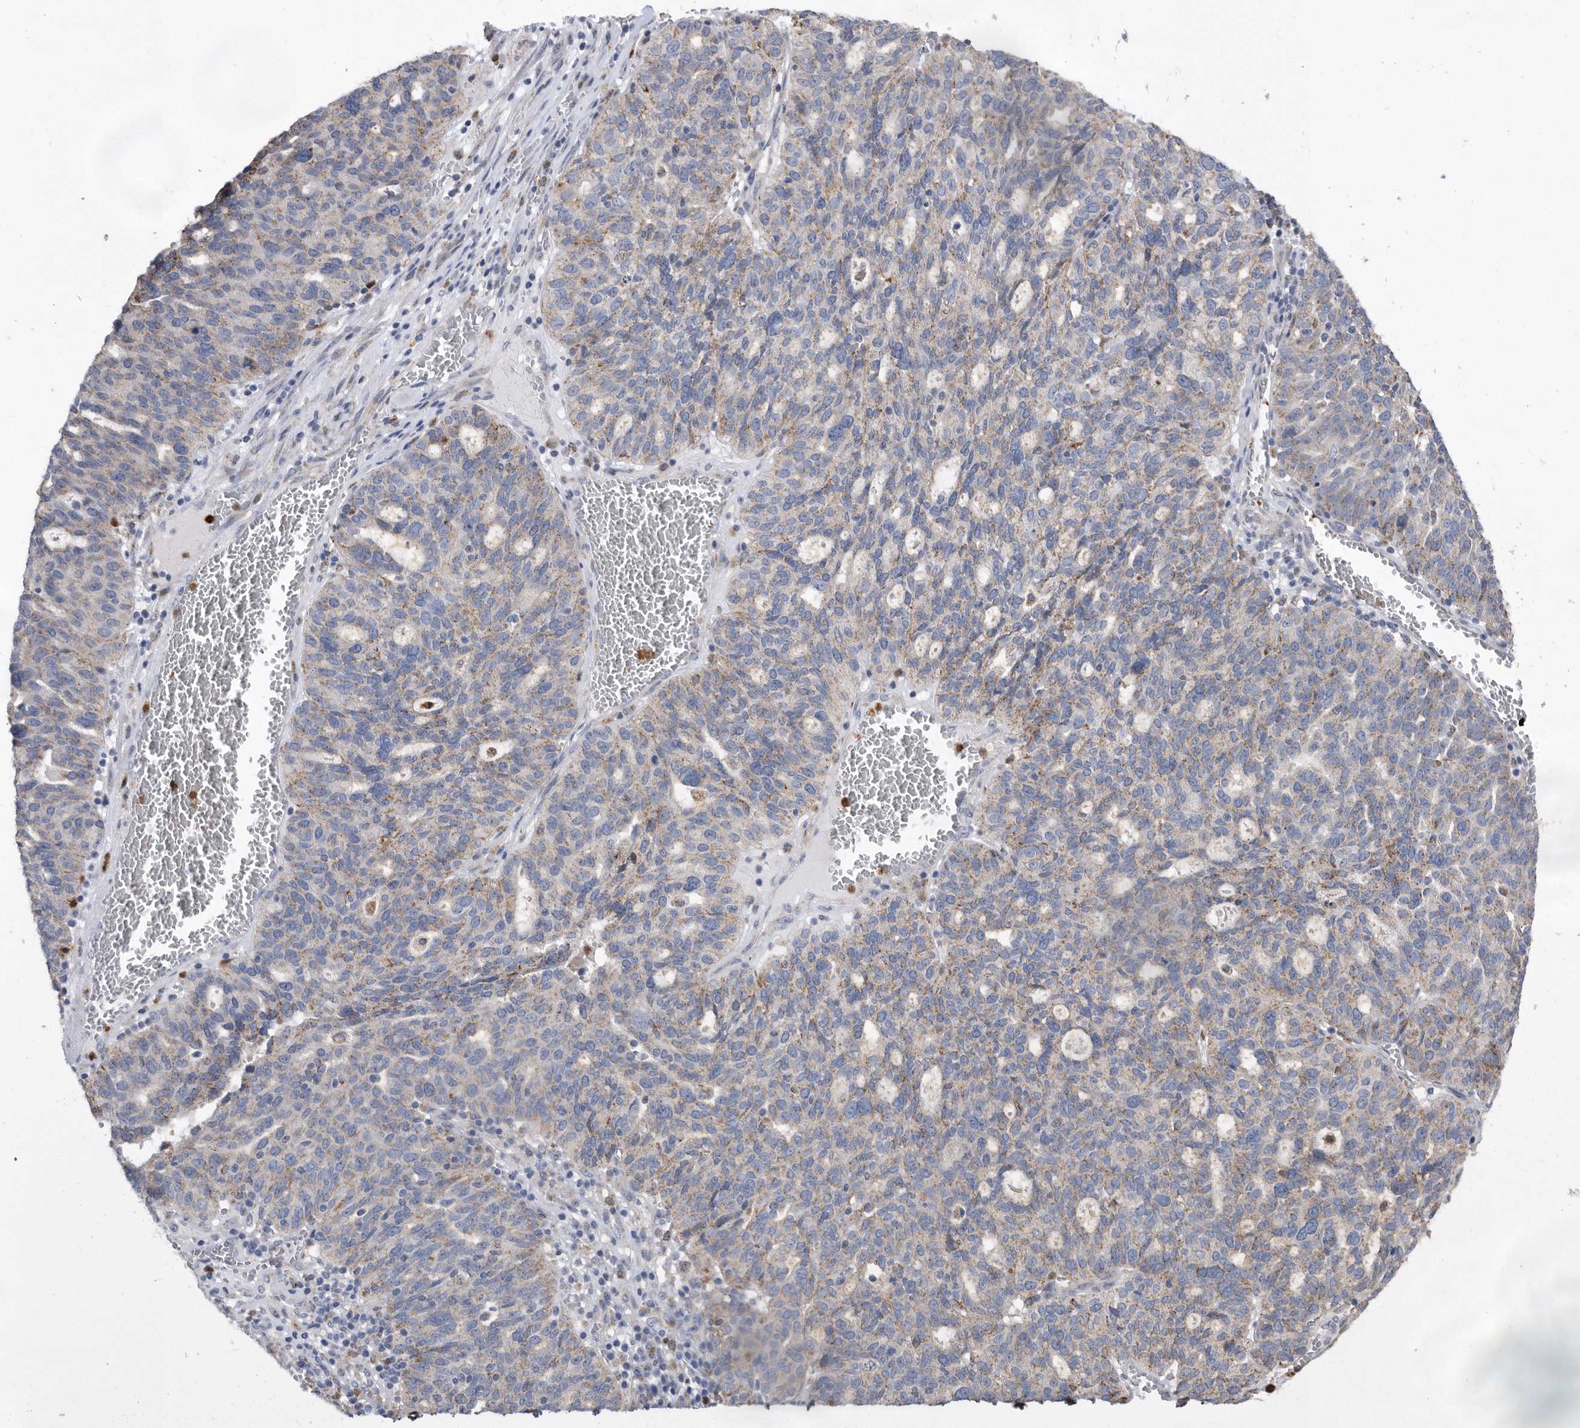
{"staining": {"intensity": "moderate", "quantity": "25%-75%", "location": "cytoplasmic/membranous"}, "tissue": "ovarian cancer", "cell_type": "Tumor cells", "image_type": "cancer", "snomed": [{"axis": "morphology", "description": "Cystadenocarcinoma, serous, NOS"}, {"axis": "topography", "description": "Ovary"}], "caption": "Ovarian serous cystadenocarcinoma stained for a protein reveals moderate cytoplasmic/membranous positivity in tumor cells. (Brightfield microscopy of DAB IHC at high magnification).", "gene": "CRISPLD2", "patient": {"sex": "female", "age": 59}}